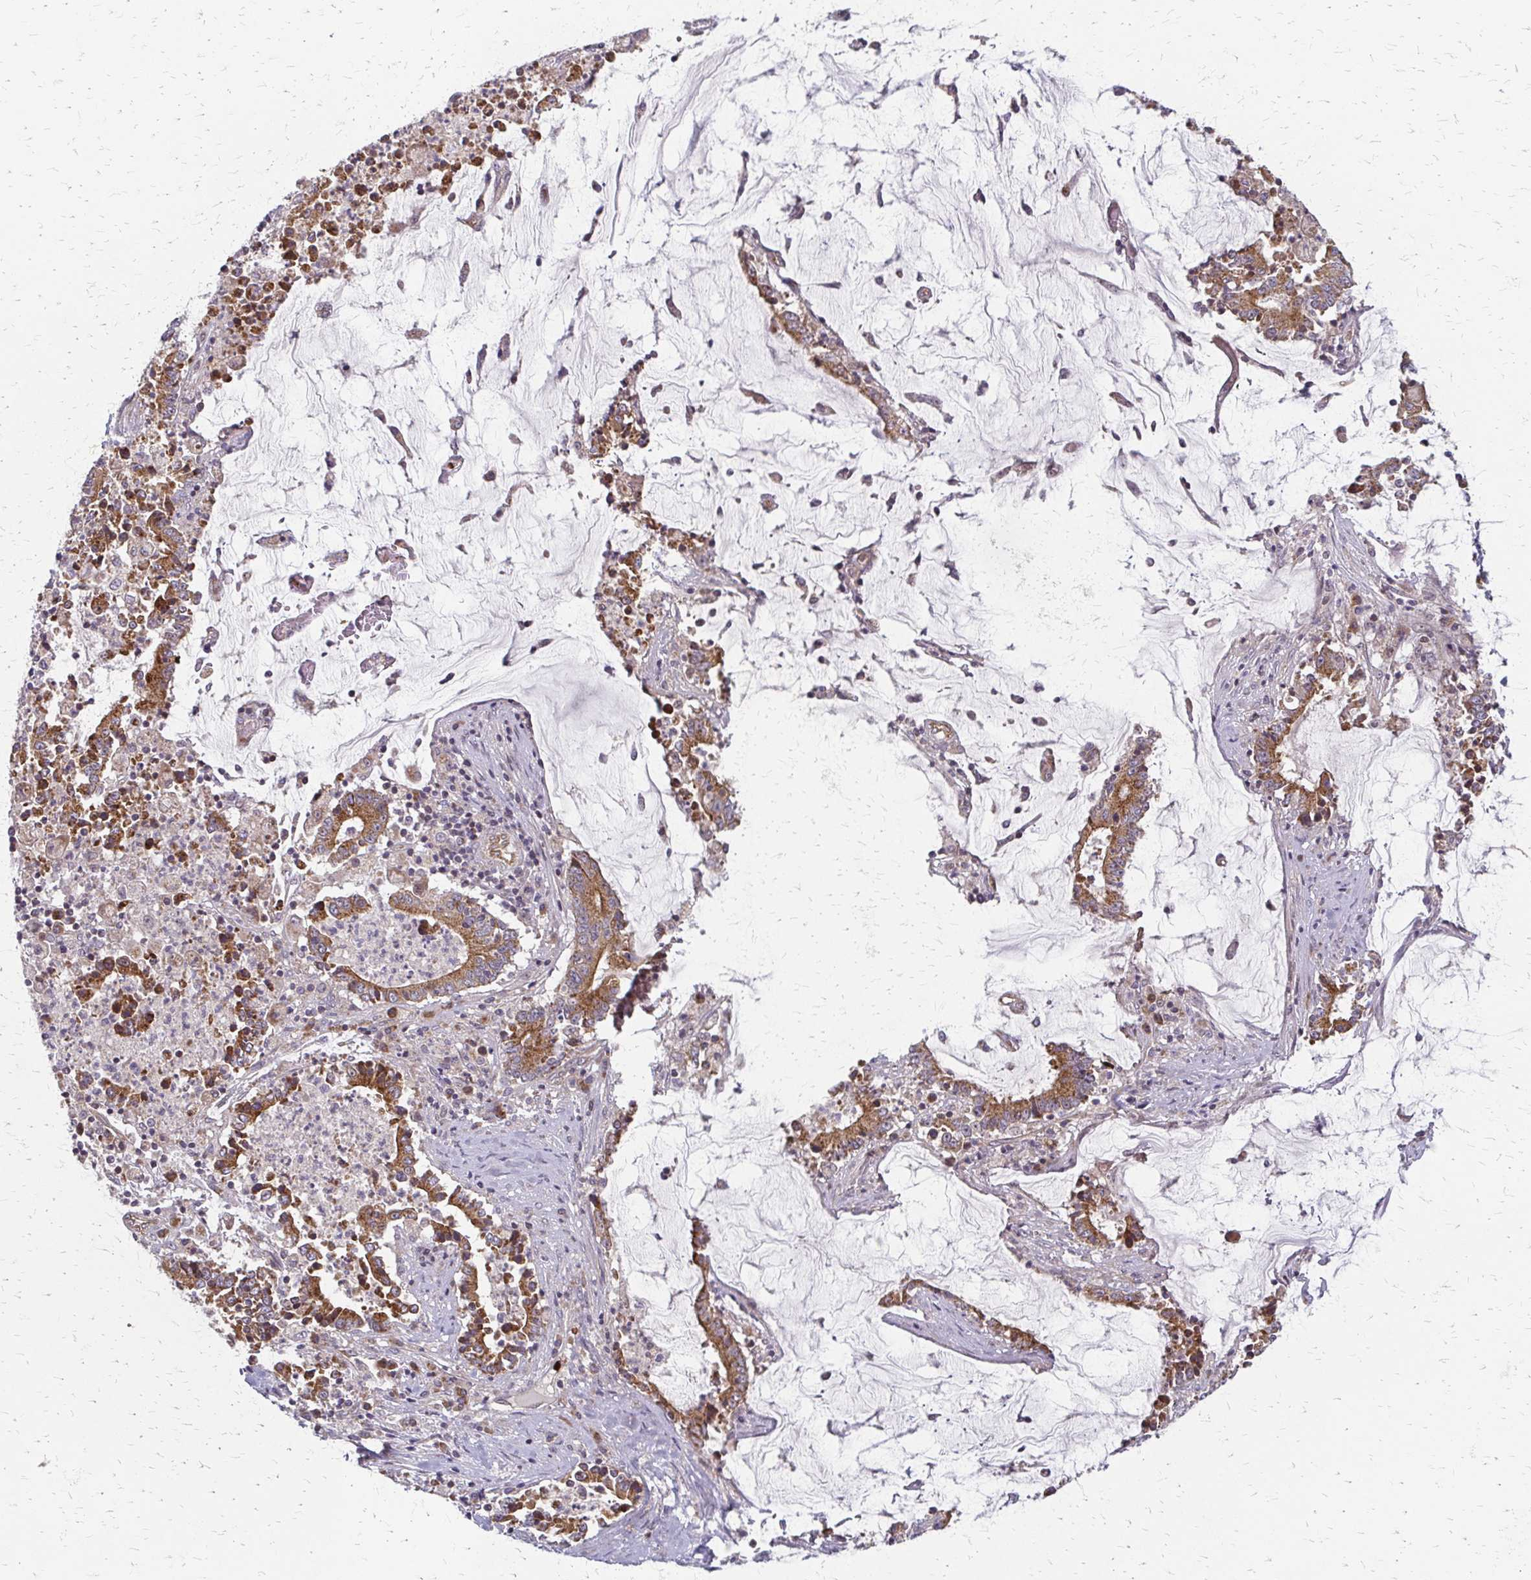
{"staining": {"intensity": "moderate", "quantity": "<25%", "location": "cytoplasmic/membranous"}, "tissue": "stomach cancer", "cell_type": "Tumor cells", "image_type": "cancer", "snomed": [{"axis": "morphology", "description": "Adenocarcinoma, NOS"}, {"axis": "topography", "description": "Stomach, upper"}], "caption": "Immunohistochemistry histopathology image of human adenocarcinoma (stomach) stained for a protein (brown), which demonstrates low levels of moderate cytoplasmic/membranous positivity in approximately <25% of tumor cells.", "gene": "ZNF383", "patient": {"sex": "male", "age": 68}}